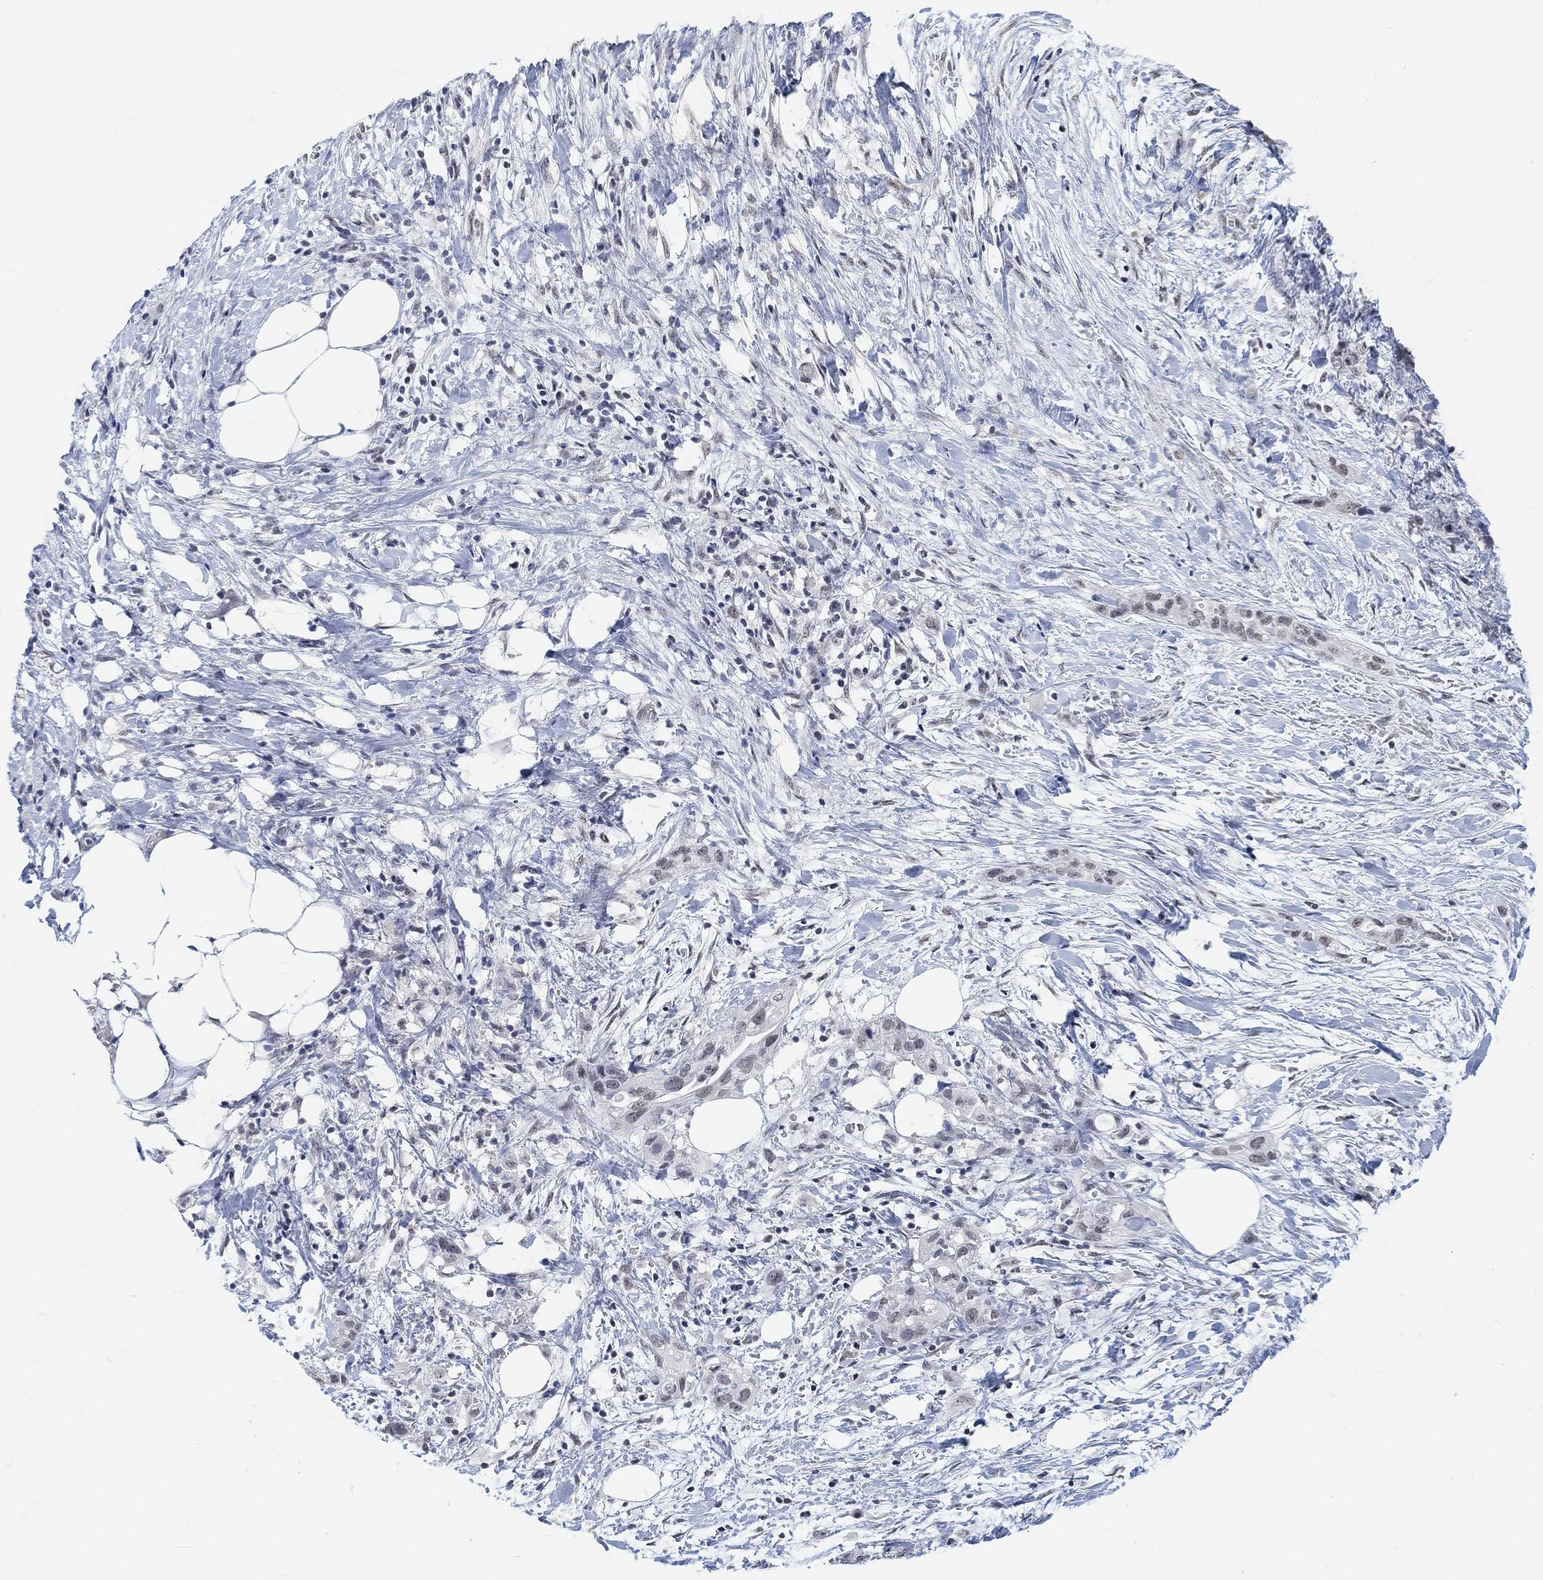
{"staining": {"intensity": "weak", "quantity": "<25%", "location": "nuclear"}, "tissue": "pancreatic cancer", "cell_type": "Tumor cells", "image_type": "cancer", "snomed": [{"axis": "morphology", "description": "Adenocarcinoma, NOS"}, {"axis": "topography", "description": "Pancreas"}], "caption": "The immunohistochemistry micrograph has no significant expression in tumor cells of pancreatic cancer tissue.", "gene": "PURG", "patient": {"sex": "female", "age": 72}}